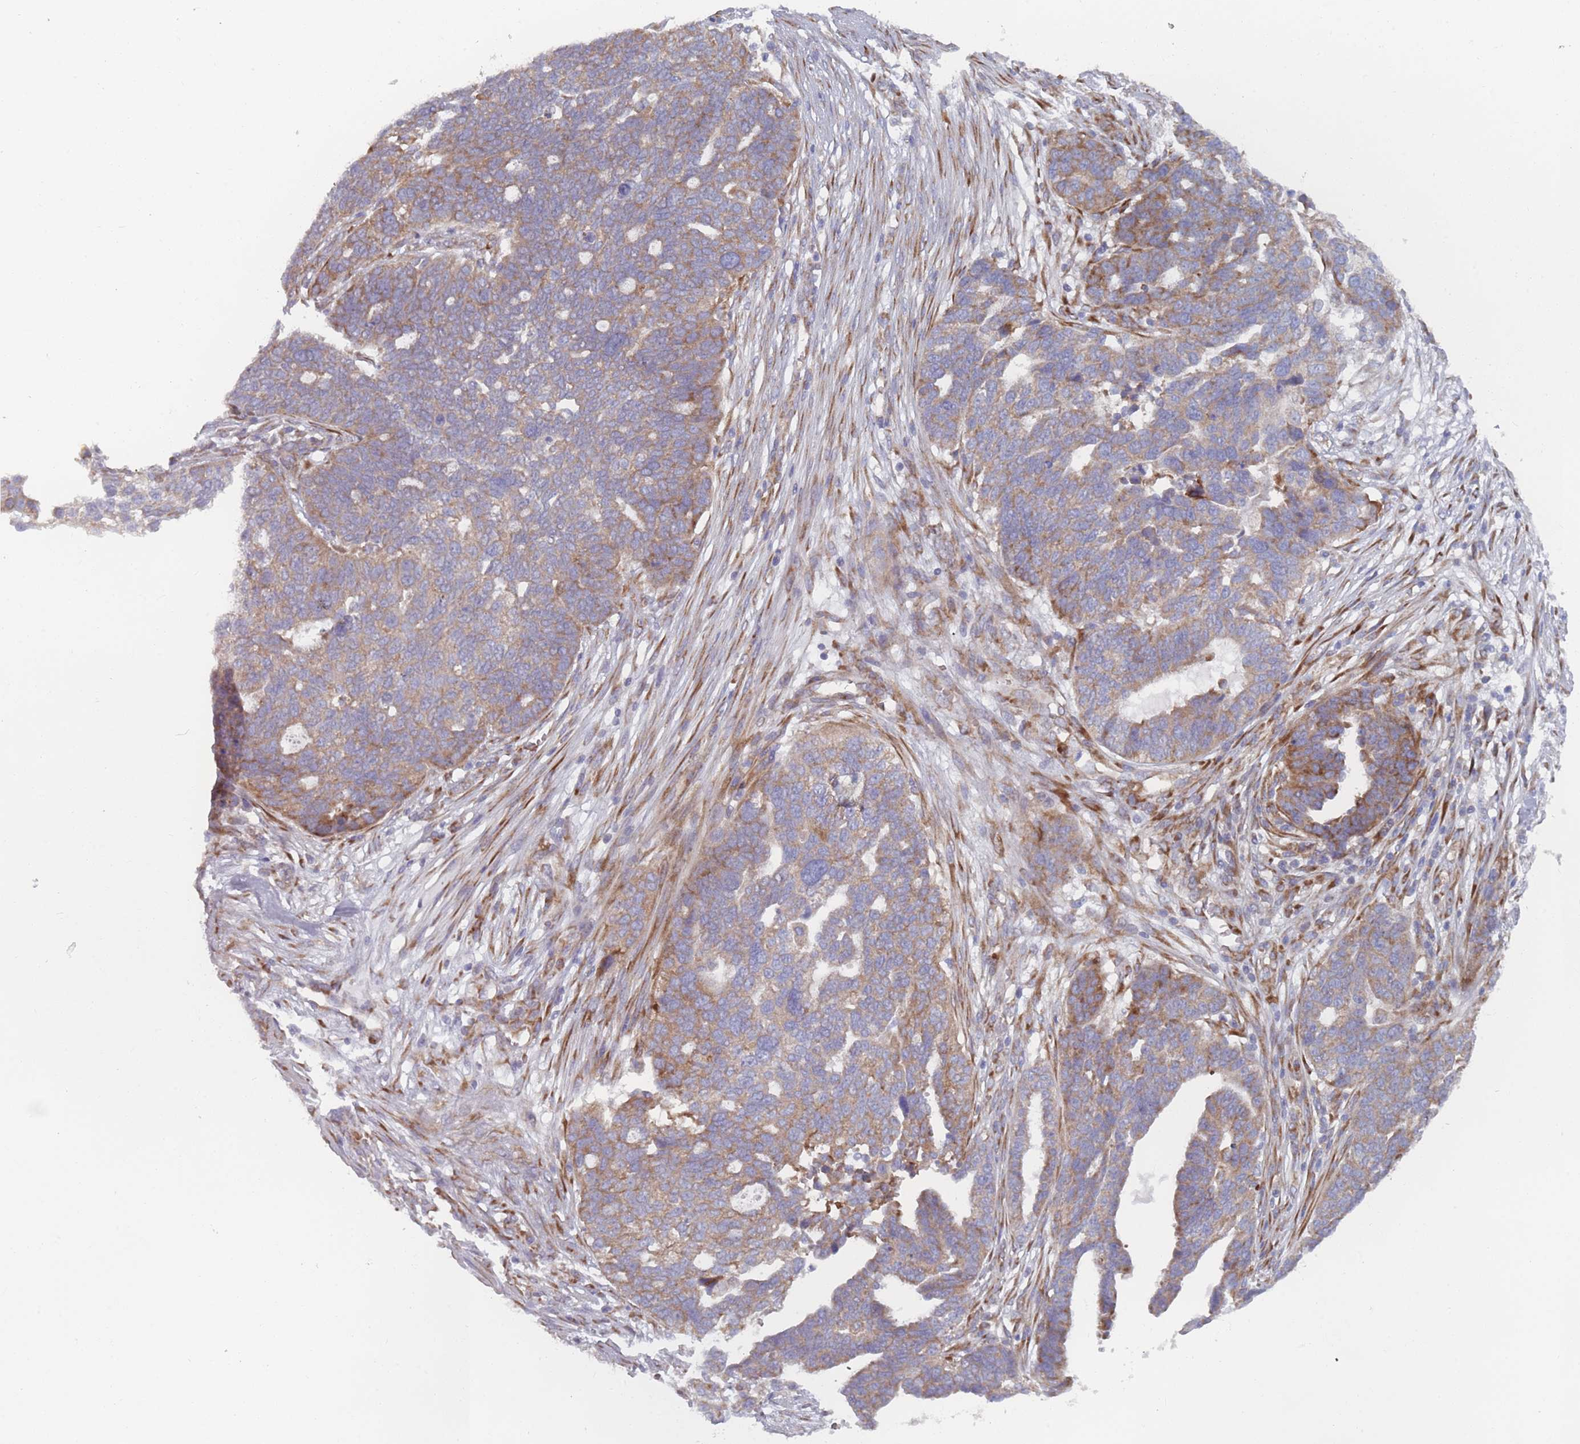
{"staining": {"intensity": "moderate", "quantity": "25%-75%", "location": "cytoplasmic/membranous"}, "tissue": "ovarian cancer", "cell_type": "Tumor cells", "image_type": "cancer", "snomed": [{"axis": "morphology", "description": "Cystadenocarcinoma, serous, NOS"}, {"axis": "topography", "description": "Ovary"}], "caption": "Immunohistochemistry of human ovarian serous cystadenocarcinoma reveals medium levels of moderate cytoplasmic/membranous staining in about 25%-75% of tumor cells. The protein of interest is stained brown, and the nuclei are stained in blue (DAB (3,3'-diaminobenzidine) IHC with brightfield microscopy, high magnification).", "gene": "CACNG5", "patient": {"sex": "female", "age": 59}}